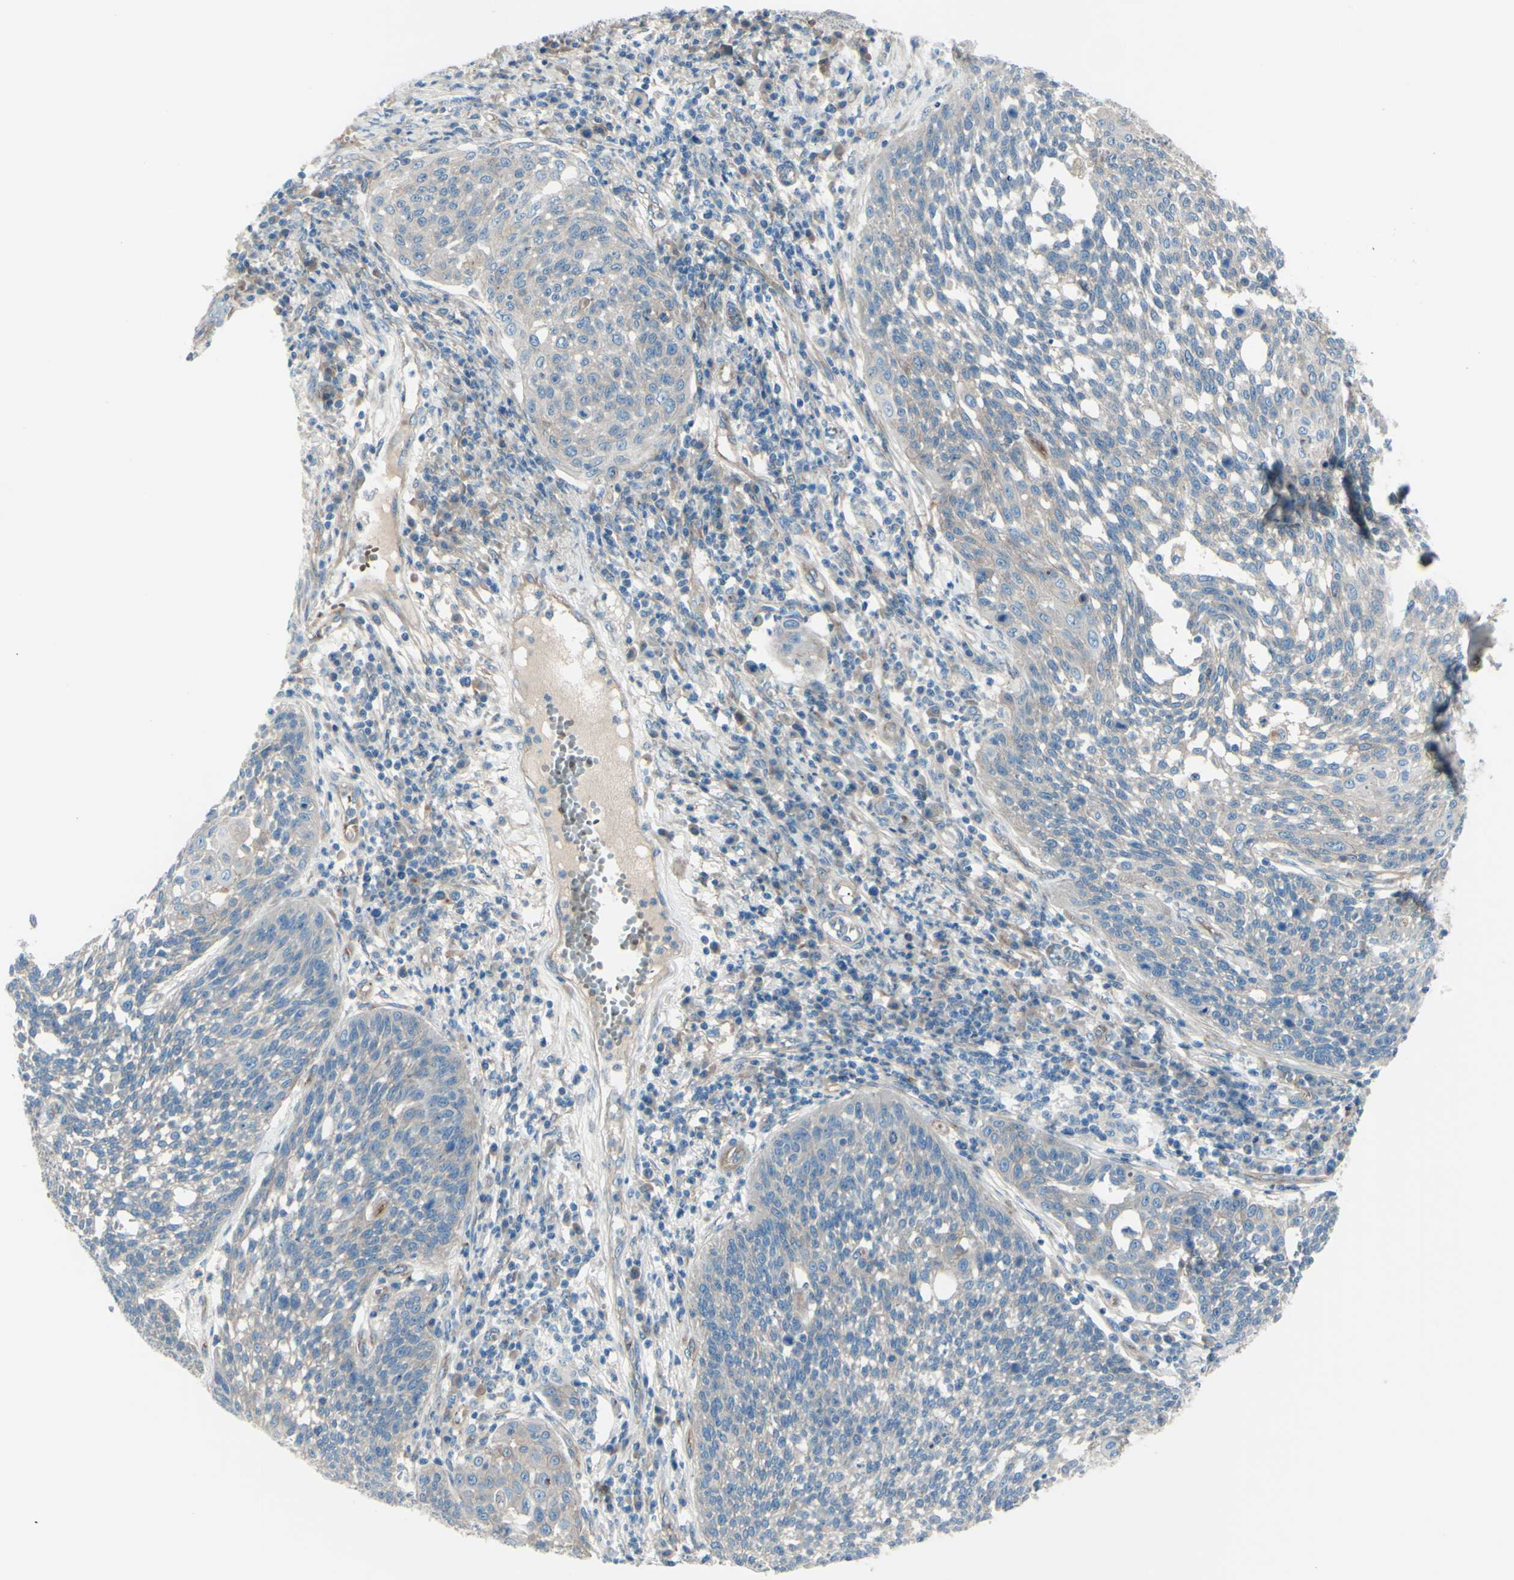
{"staining": {"intensity": "weak", "quantity": "25%-75%", "location": "cytoplasmic/membranous"}, "tissue": "cervical cancer", "cell_type": "Tumor cells", "image_type": "cancer", "snomed": [{"axis": "morphology", "description": "Squamous cell carcinoma, NOS"}, {"axis": "topography", "description": "Cervix"}], "caption": "Immunohistochemistry (IHC) staining of cervical squamous cell carcinoma, which displays low levels of weak cytoplasmic/membranous positivity in approximately 25%-75% of tumor cells indicating weak cytoplasmic/membranous protein positivity. The staining was performed using DAB (brown) for protein detection and nuclei were counterstained in hematoxylin (blue).", "gene": "PCDHGA2", "patient": {"sex": "female", "age": 34}}